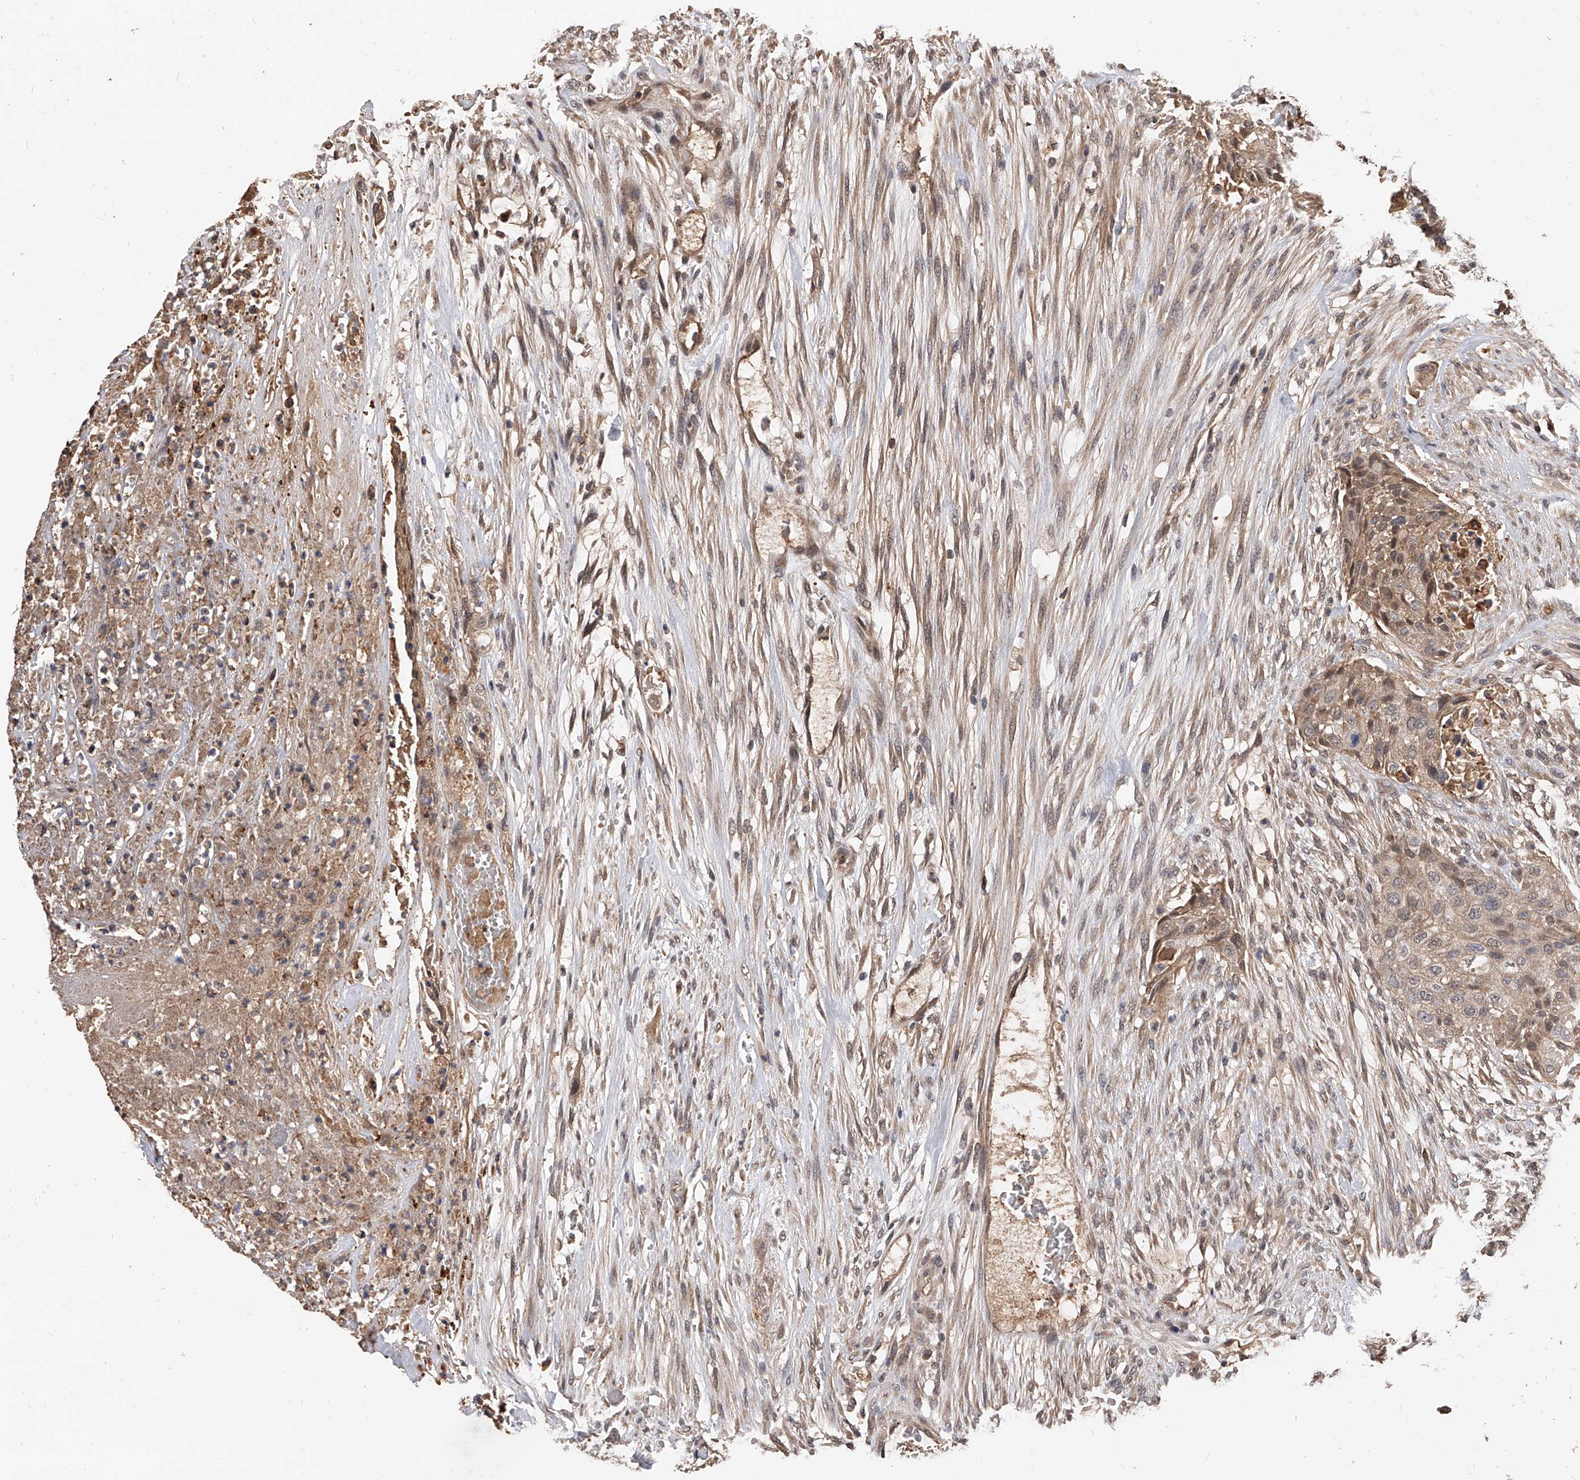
{"staining": {"intensity": "weak", "quantity": "25%-75%", "location": "cytoplasmic/membranous,nuclear"}, "tissue": "urothelial cancer", "cell_type": "Tumor cells", "image_type": "cancer", "snomed": [{"axis": "morphology", "description": "Urothelial carcinoma, High grade"}, {"axis": "topography", "description": "Urinary bladder"}], "caption": "Urothelial carcinoma (high-grade) stained with immunohistochemistry exhibits weak cytoplasmic/membranous and nuclear staining in about 25%-75% of tumor cells. The protein is shown in brown color, while the nuclei are stained blue.", "gene": "CFAP410", "patient": {"sex": "male", "age": 35}}